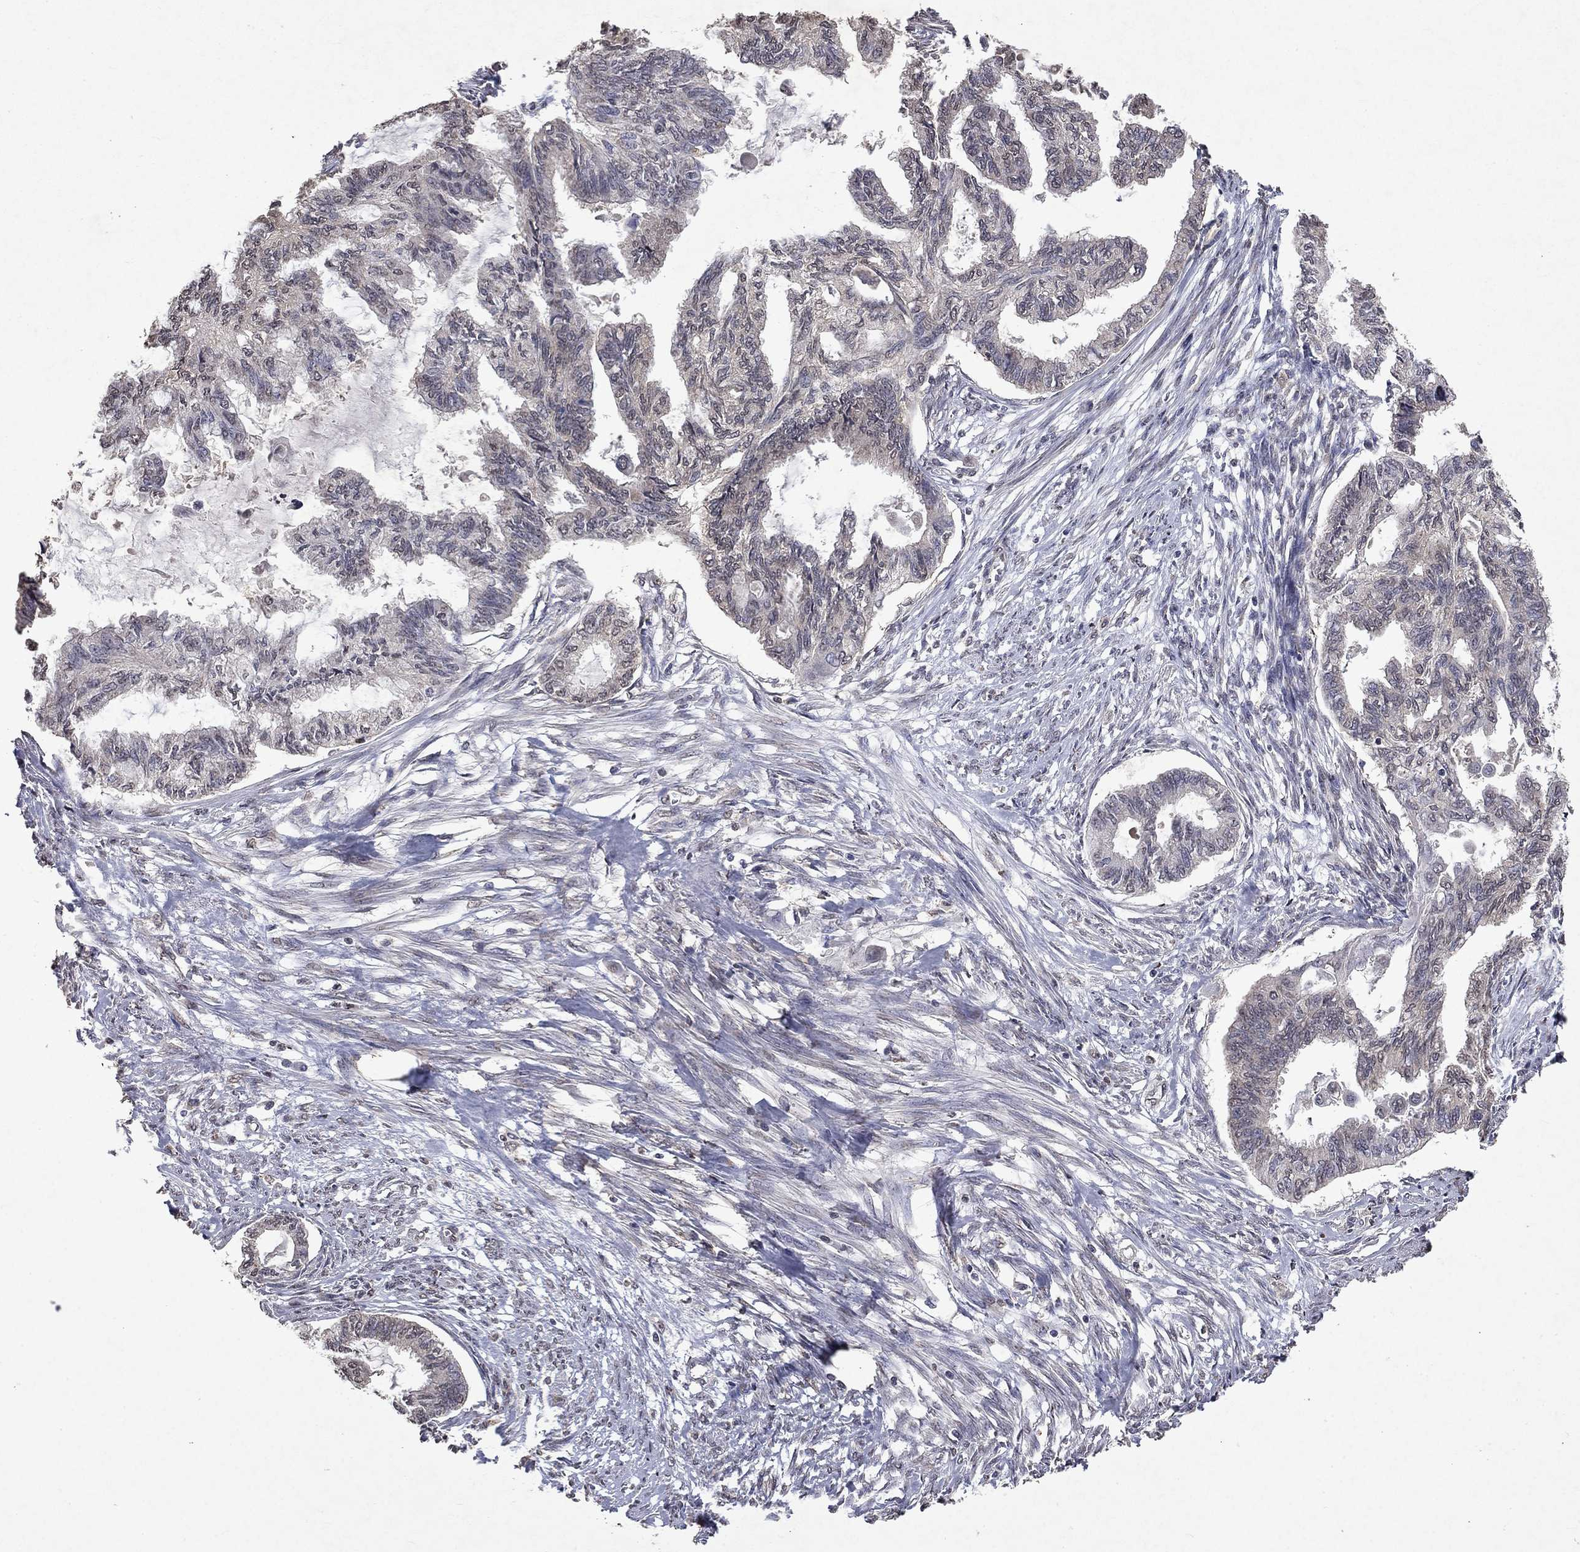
{"staining": {"intensity": "negative", "quantity": "none", "location": "none"}, "tissue": "endometrial cancer", "cell_type": "Tumor cells", "image_type": "cancer", "snomed": [{"axis": "morphology", "description": "Adenocarcinoma, NOS"}, {"axis": "topography", "description": "Endometrium"}], "caption": "This is an immunohistochemistry (IHC) photomicrograph of endometrial cancer. There is no expression in tumor cells.", "gene": "TTC38", "patient": {"sex": "female", "age": 86}}